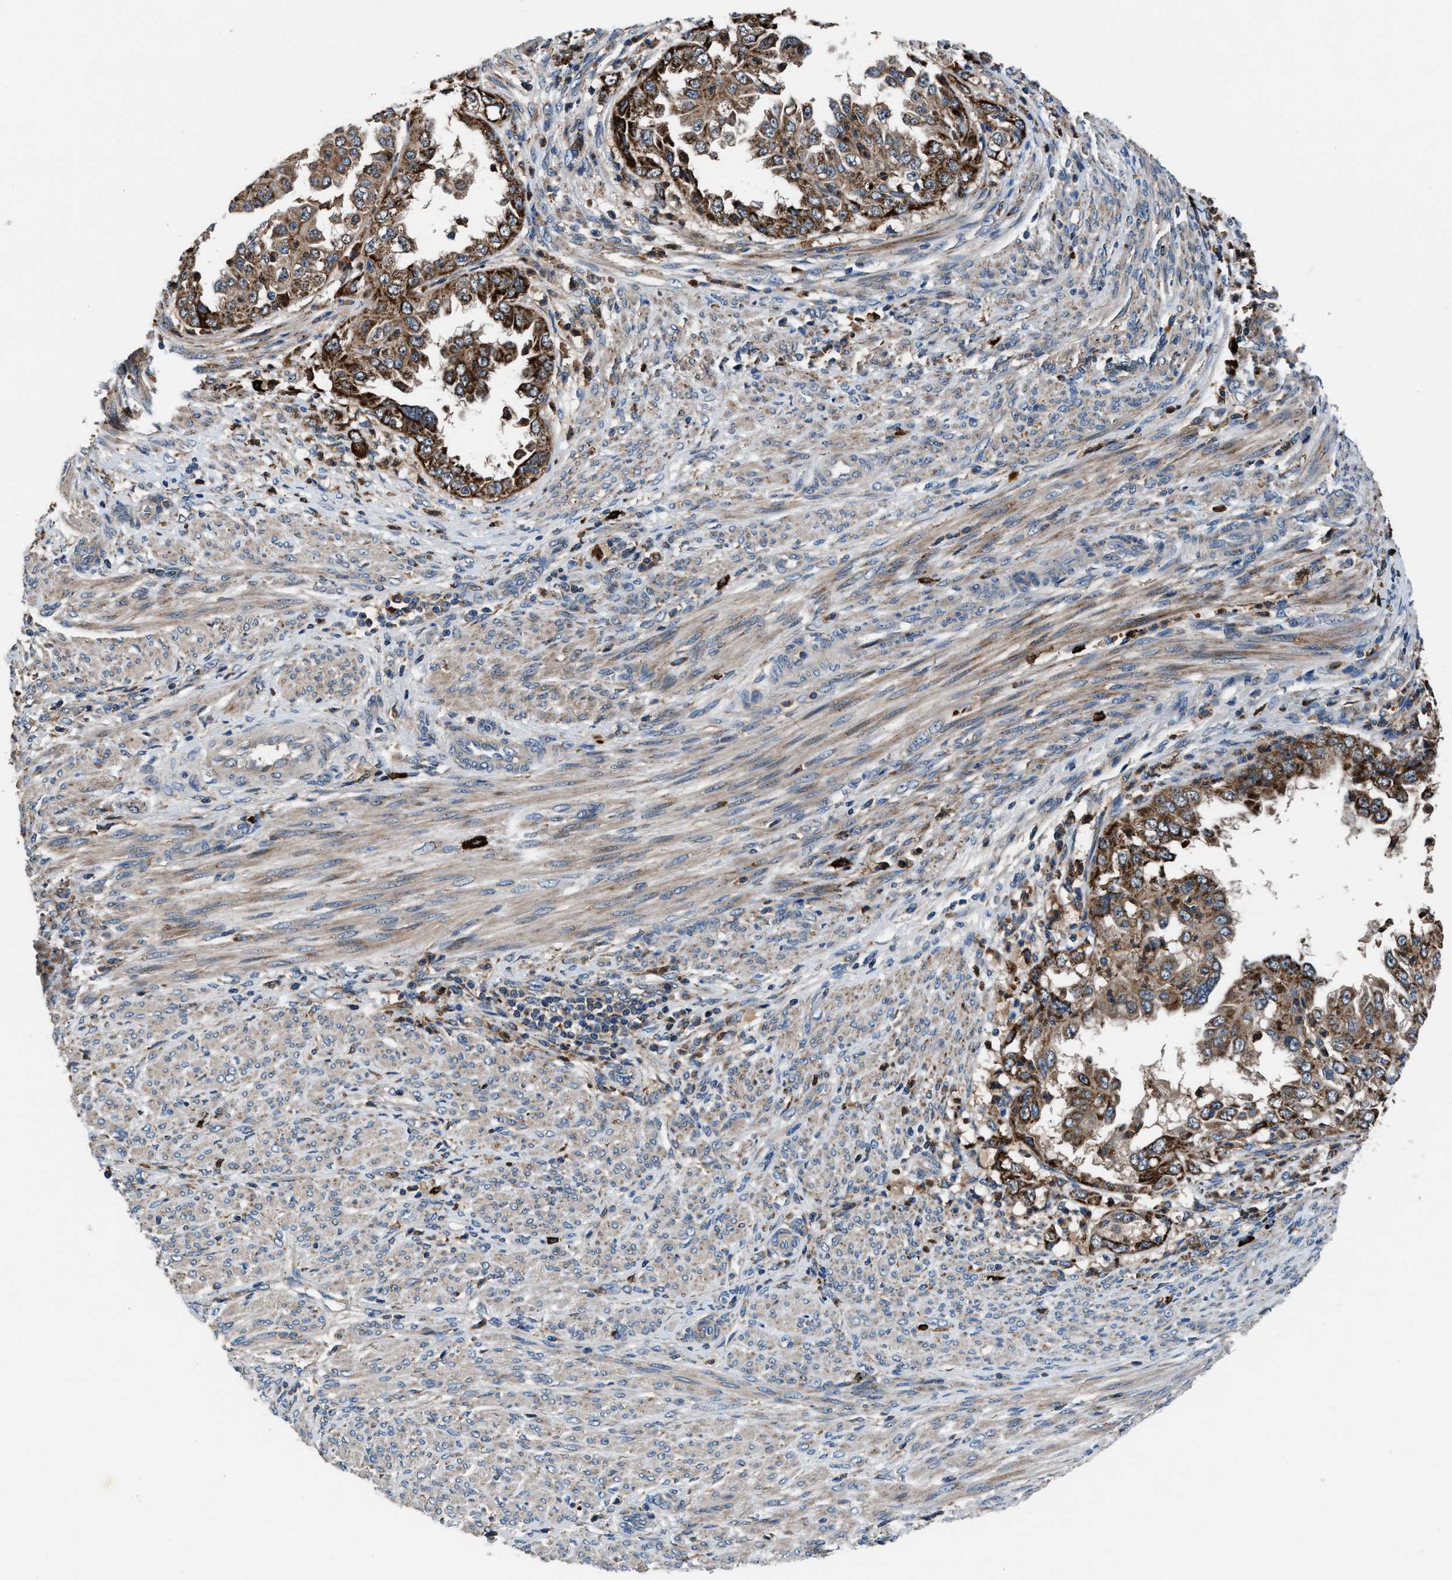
{"staining": {"intensity": "moderate", "quantity": ">75%", "location": "cytoplasmic/membranous"}, "tissue": "endometrial cancer", "cell_type": "Tumor cells", "image_type": "cancer", "snomed": [{"axis": "morphology", "description": "Adenocarcinoma, NOS"}, {"axis": "topography", "description": "Endometrium"}], "caption": "Protein staining by immunohistochemistry shows moderate cytoplasmic/membranous expression in about >75% of tumor cells in endometrial adenocarcinoma.", "gene": "FAM221A", "patient": {"sex": "female", "age": 85}}